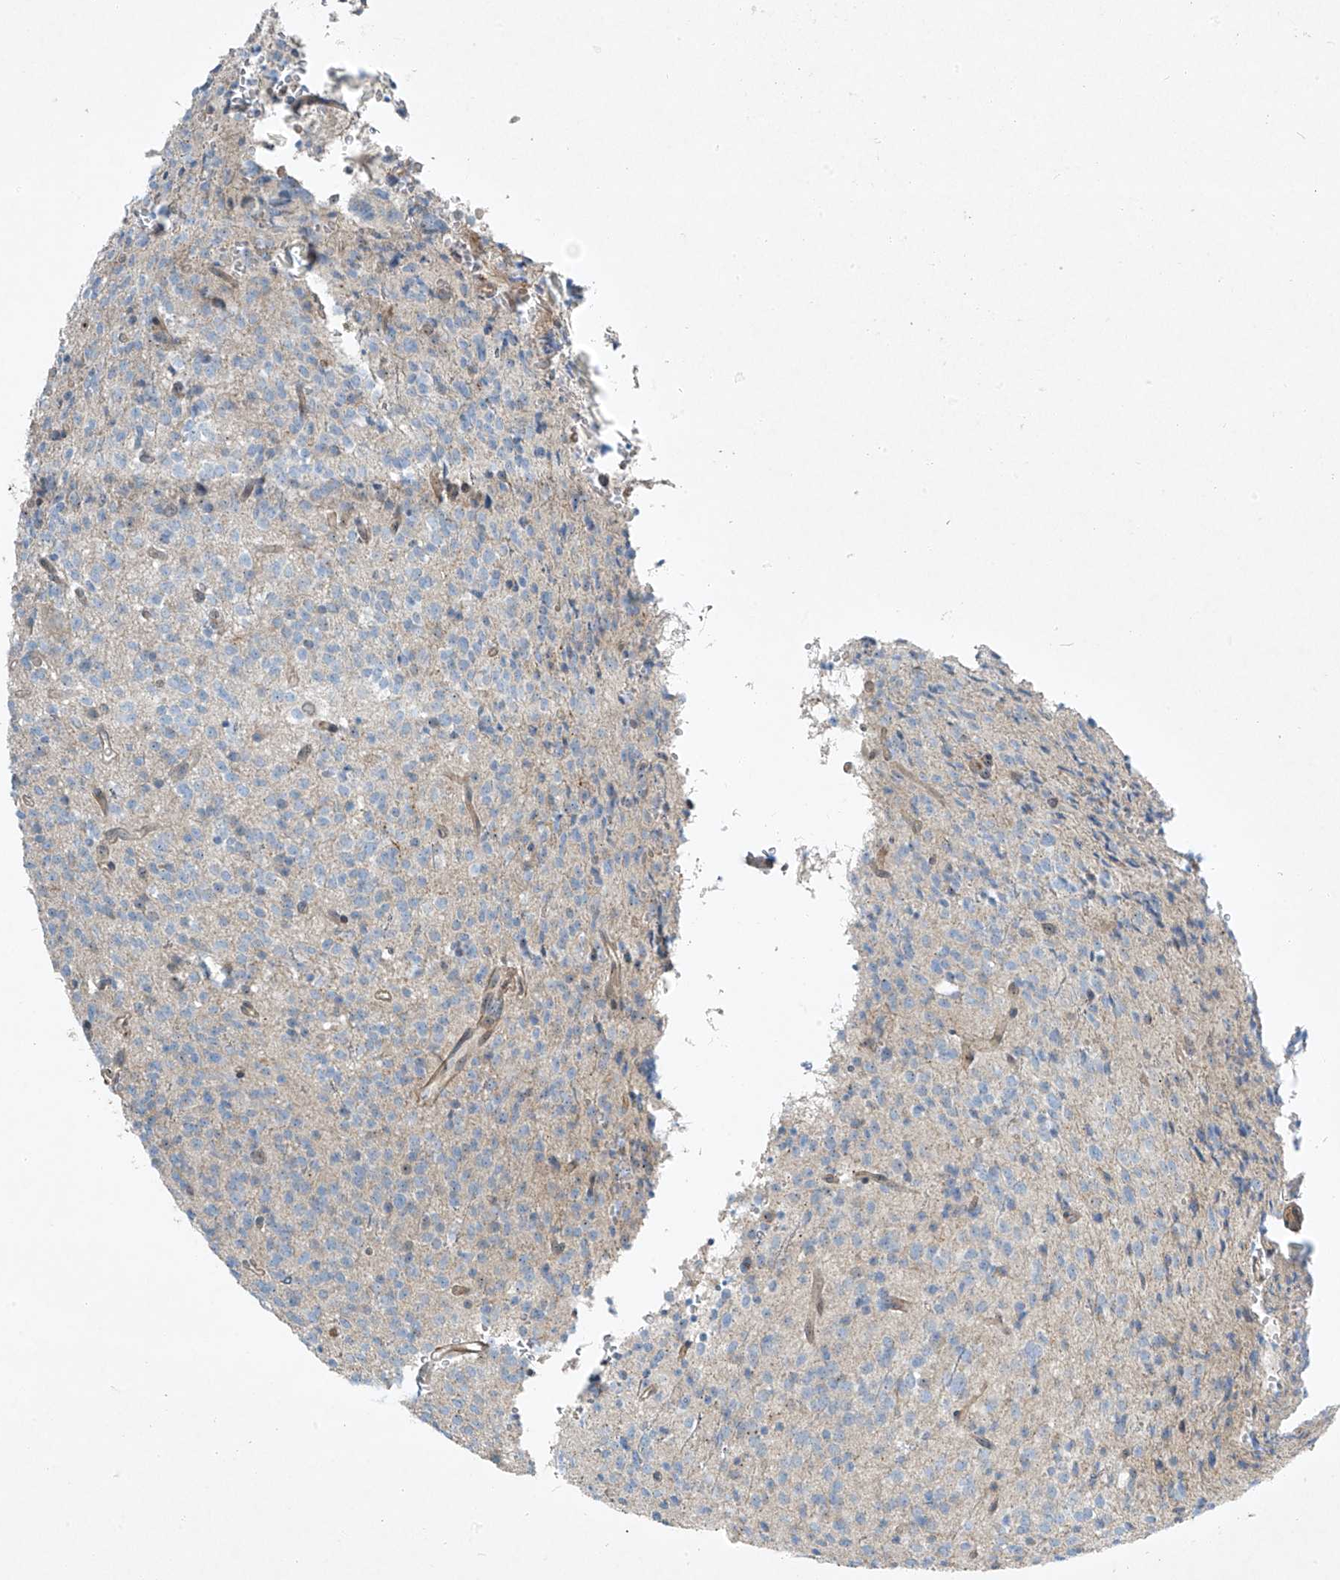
{"staining": {"intensity": "negative", "quantity": "none", "location": "none"}, "tissue": "glioma", "cell_type": "Tumor cells", "image_type": "cancer", "snomed": [{"axis": "morphology", "description": "Glioma, malignant, High grade"}, {"axis": "topography", "description": "Brain"}], "caption": "This photomicrograph is of malignant glioma (high-grade) stained with IHC to label a protein in brown with the nuclei are counter-stained blue. There is no staining in tumor cells.", "gene": "PPCS", "patient": {"sex": "male", "age": 34}}